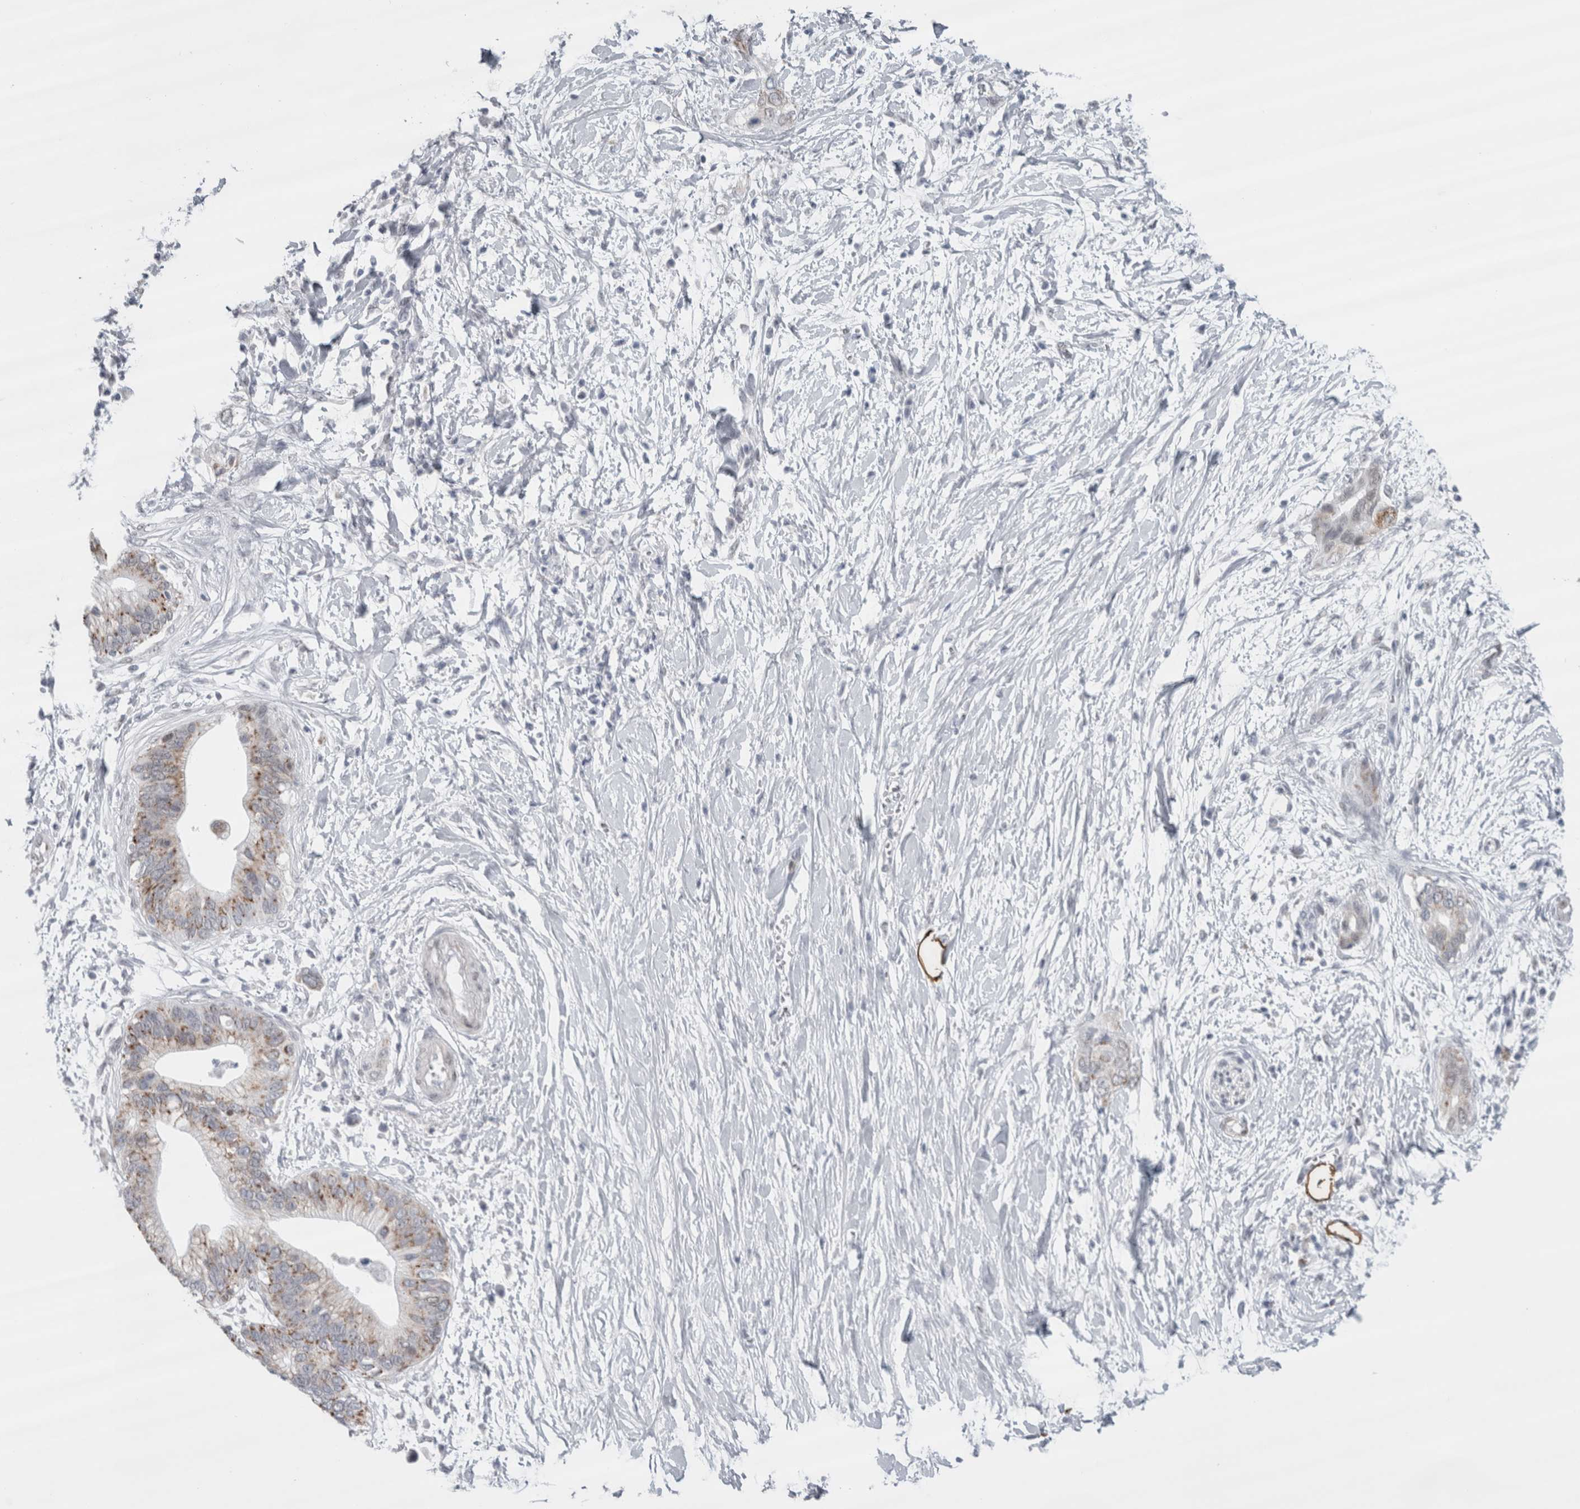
{"staining": {"intensity": "moderate", "quantity": "<25%", "location": "cytoplasmic/membranous"}, "tissue": "pancreatic cancer", "cell_type": "Tumor cells", "image_type": "cancer", "snomed": [{"axis": "morphology", "description": "Normal tissue, NOS"}, {"axis": "morphology", "description": "Adenocarcinoma, NOS"}, {"axis": "topography", "description": "Pancreas"}, {"axis": "topography", "description": "Peripheral nerve tissue"}], "caption": "Human pancreatic cancer stained with a protein marker displays moderate staining in tumor cells.", "gene": "PLIN1", "patient": {"sex": "male", "age": 59}}